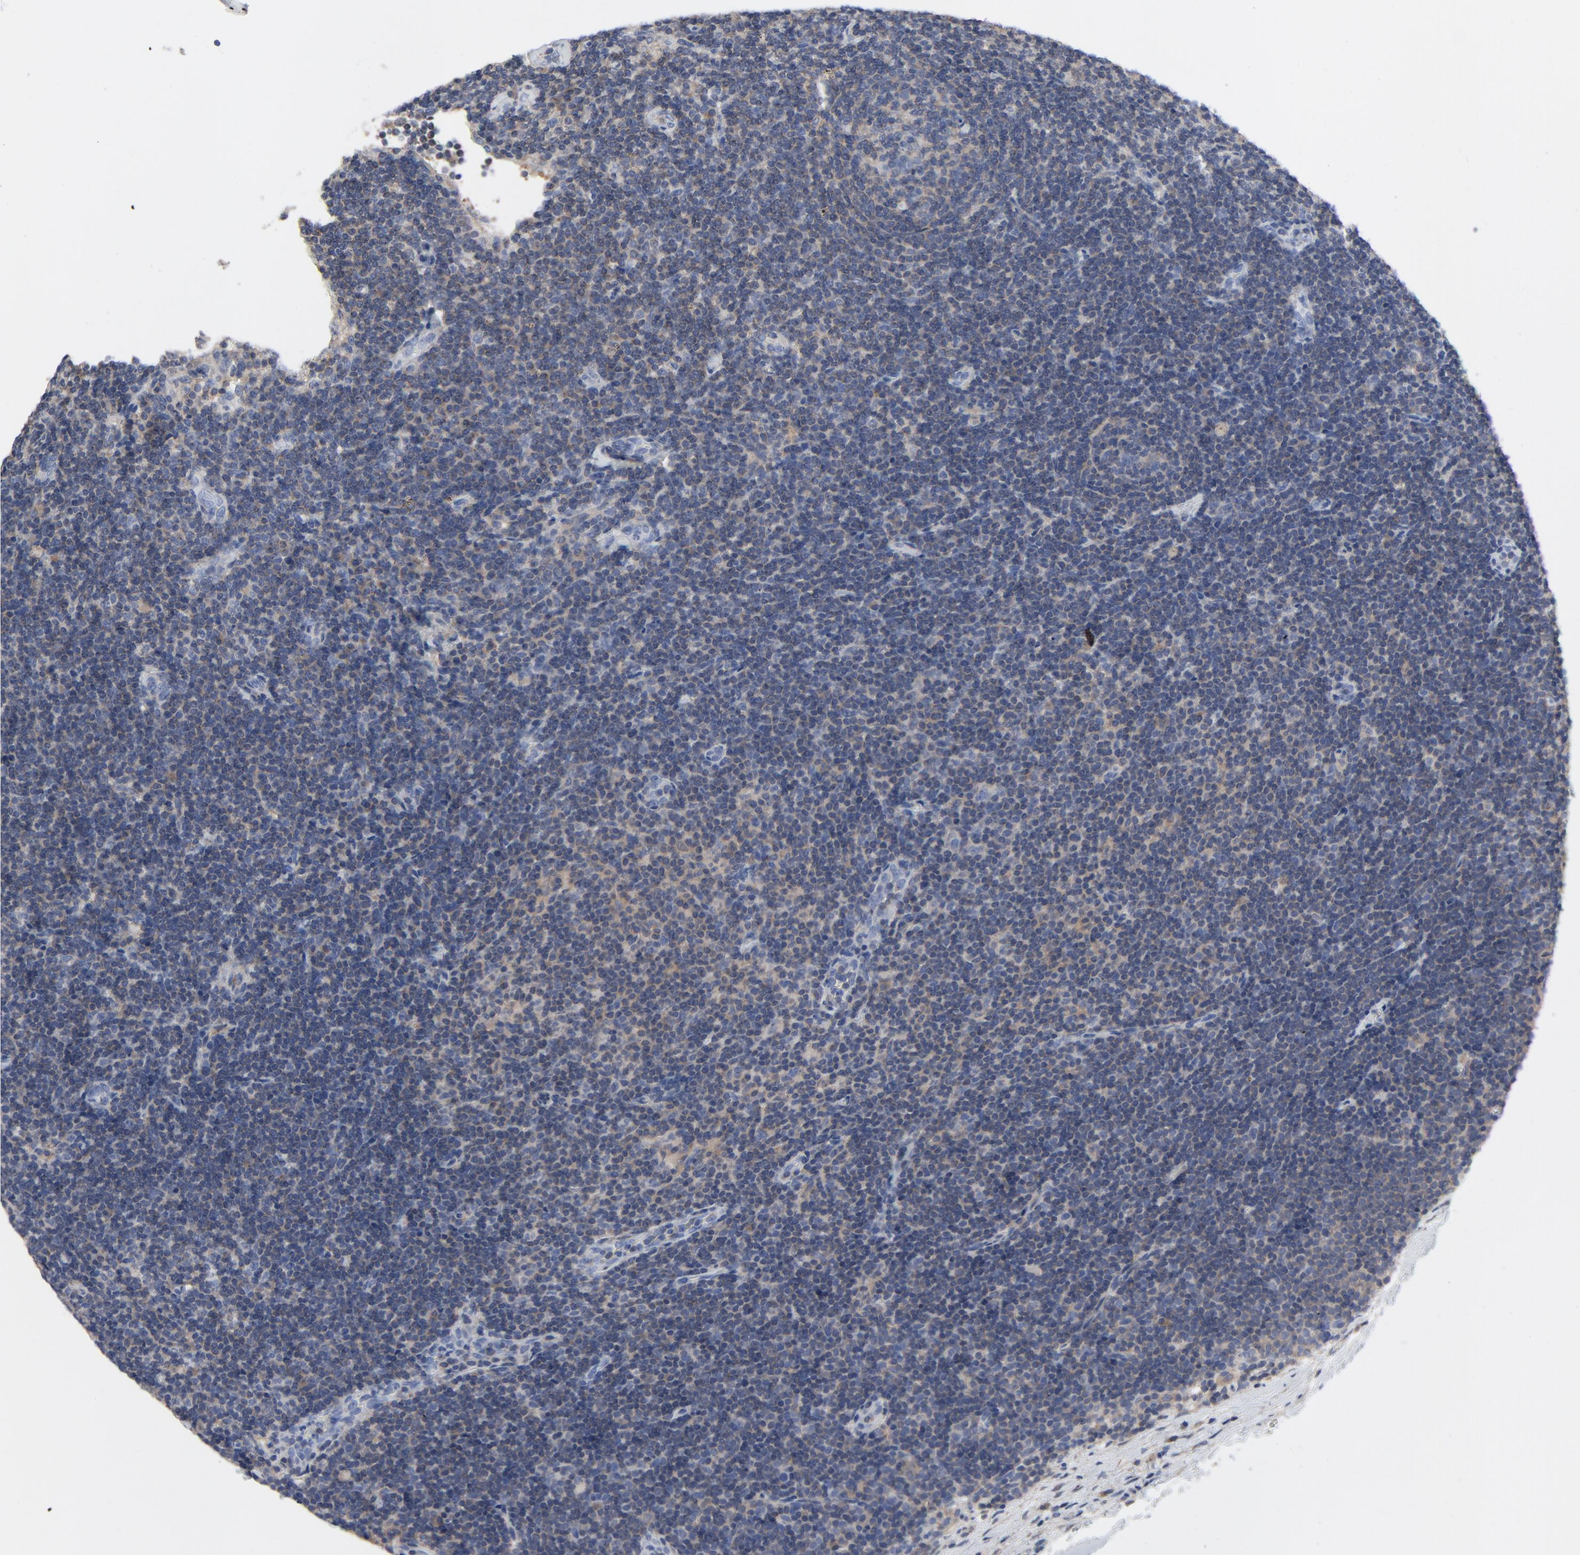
{"staining": {"intensity": "weak", "quantity": "25%-75%", "location": "cytoplasmic/membranous"}, "tissue": "lymphoma", "cell_type": "Tumor cells", "image_type": "cancer", "snomed": [{"axis": "morphology", "description": "Malignant lymphoma, non-Hodgkin's type, Low grade"}, {"axis": "topography", "description": "Lymph node"}], "caption": "Human malignant lymphoma, non-Hodgkin's type (low-grade) stained with a brown dye shows weak cytoplasmic/membranous positive positivity in about 25%-75% of tumor cells.", "gene": "DYNLT3", "patient": {"sex": "male", "age": 70}}